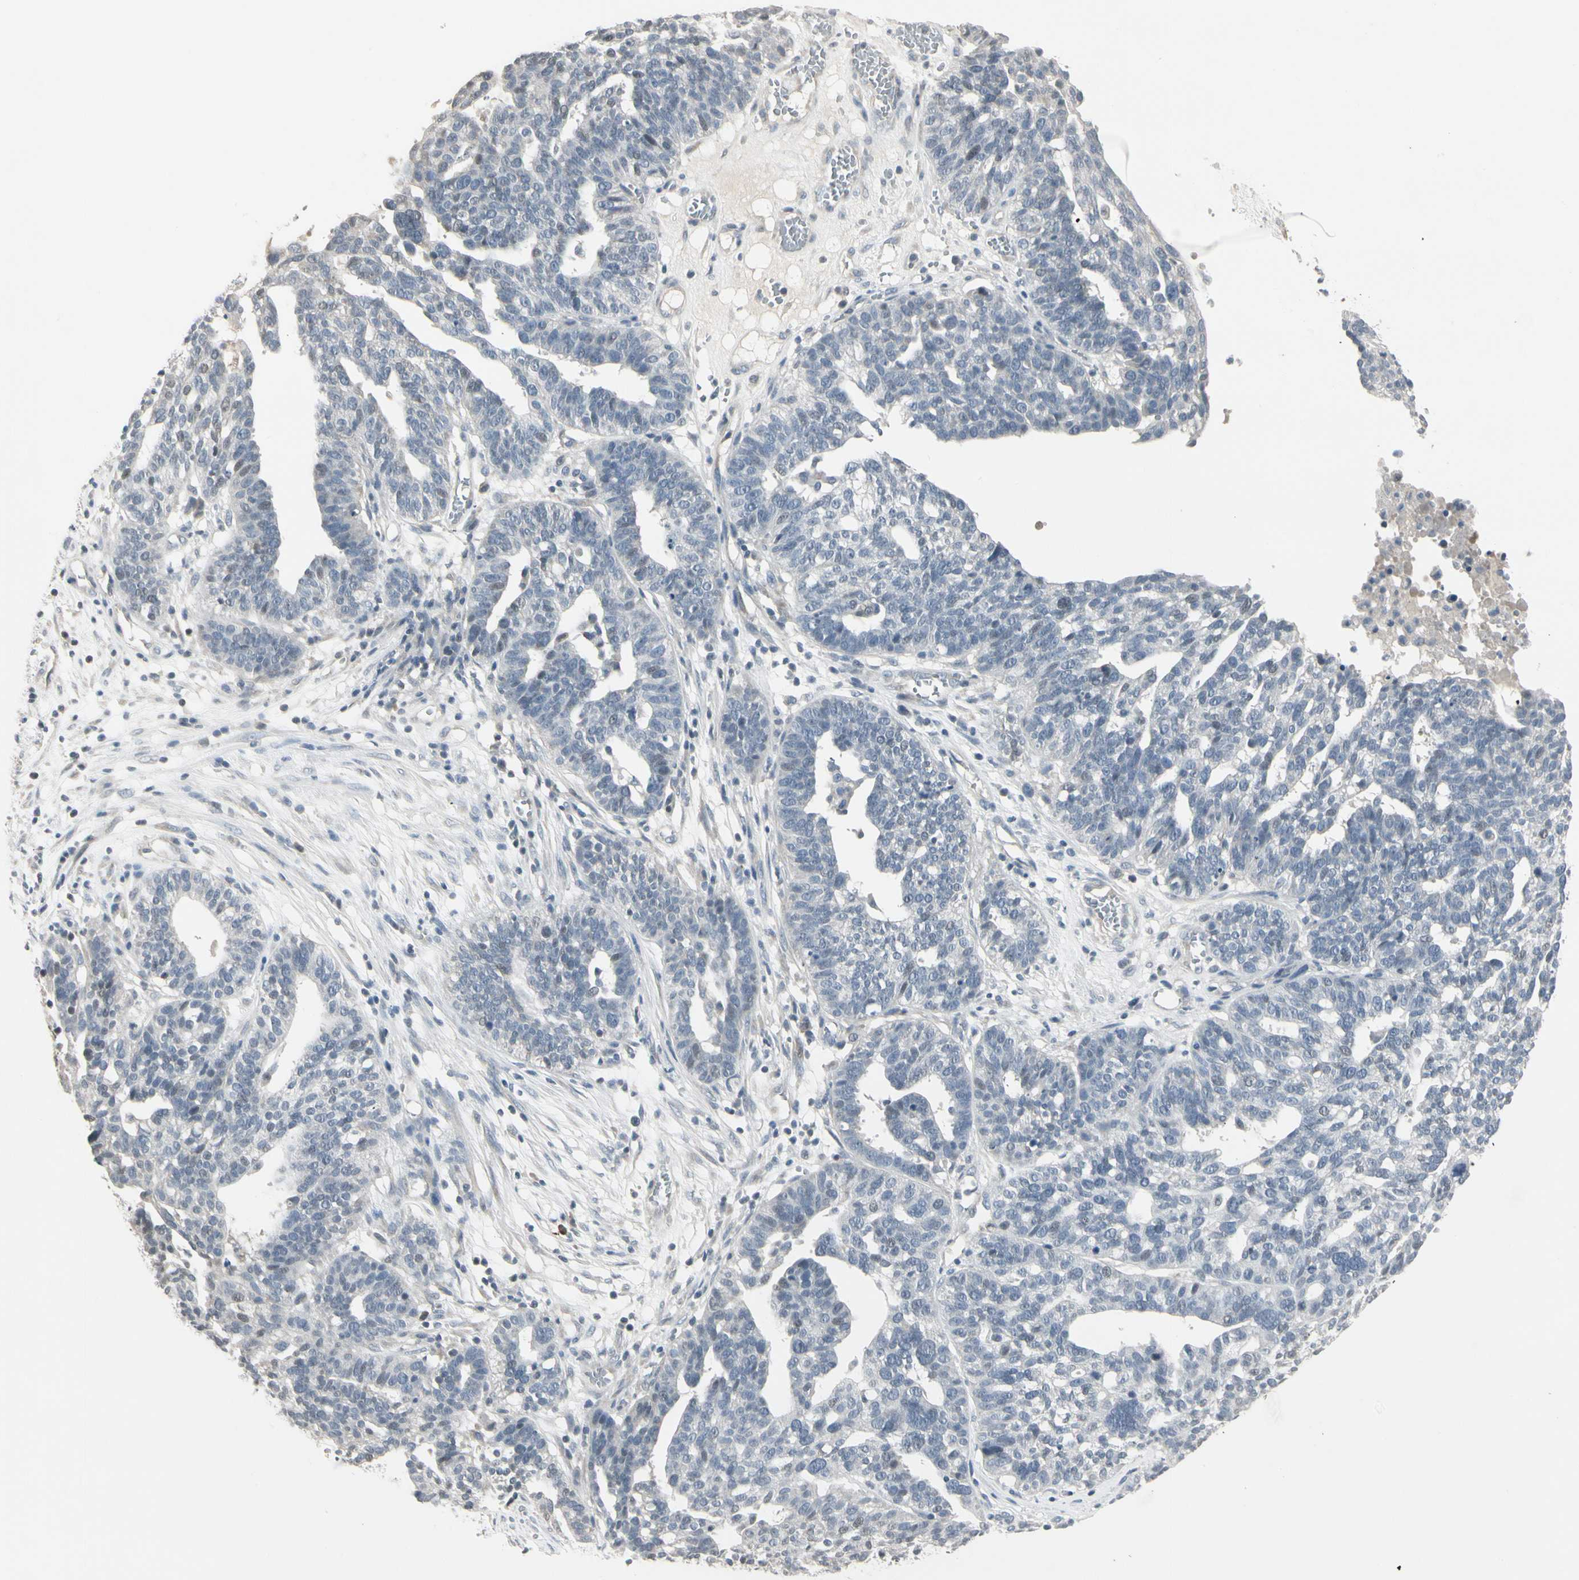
{"staining": {"intensity": "negative", "quantity": "none", "location": "none"}, "tissue": "ovarian cancer", "cell_type": "Tumor cells", "image_type": "cancer", "snomed": [{"axis": "morphology", "description": "Cystadenocarcinoma, serous, NOS"}, {"axis": "topography", "description": "Ovary"}], "caption": "IHC photomicrograph of ovarian cancer stained for a protein (brown), which demonstrates no staining in tumor cells.", "gene": "DMPK", "patient": {"sex": "female", "age": 59}}